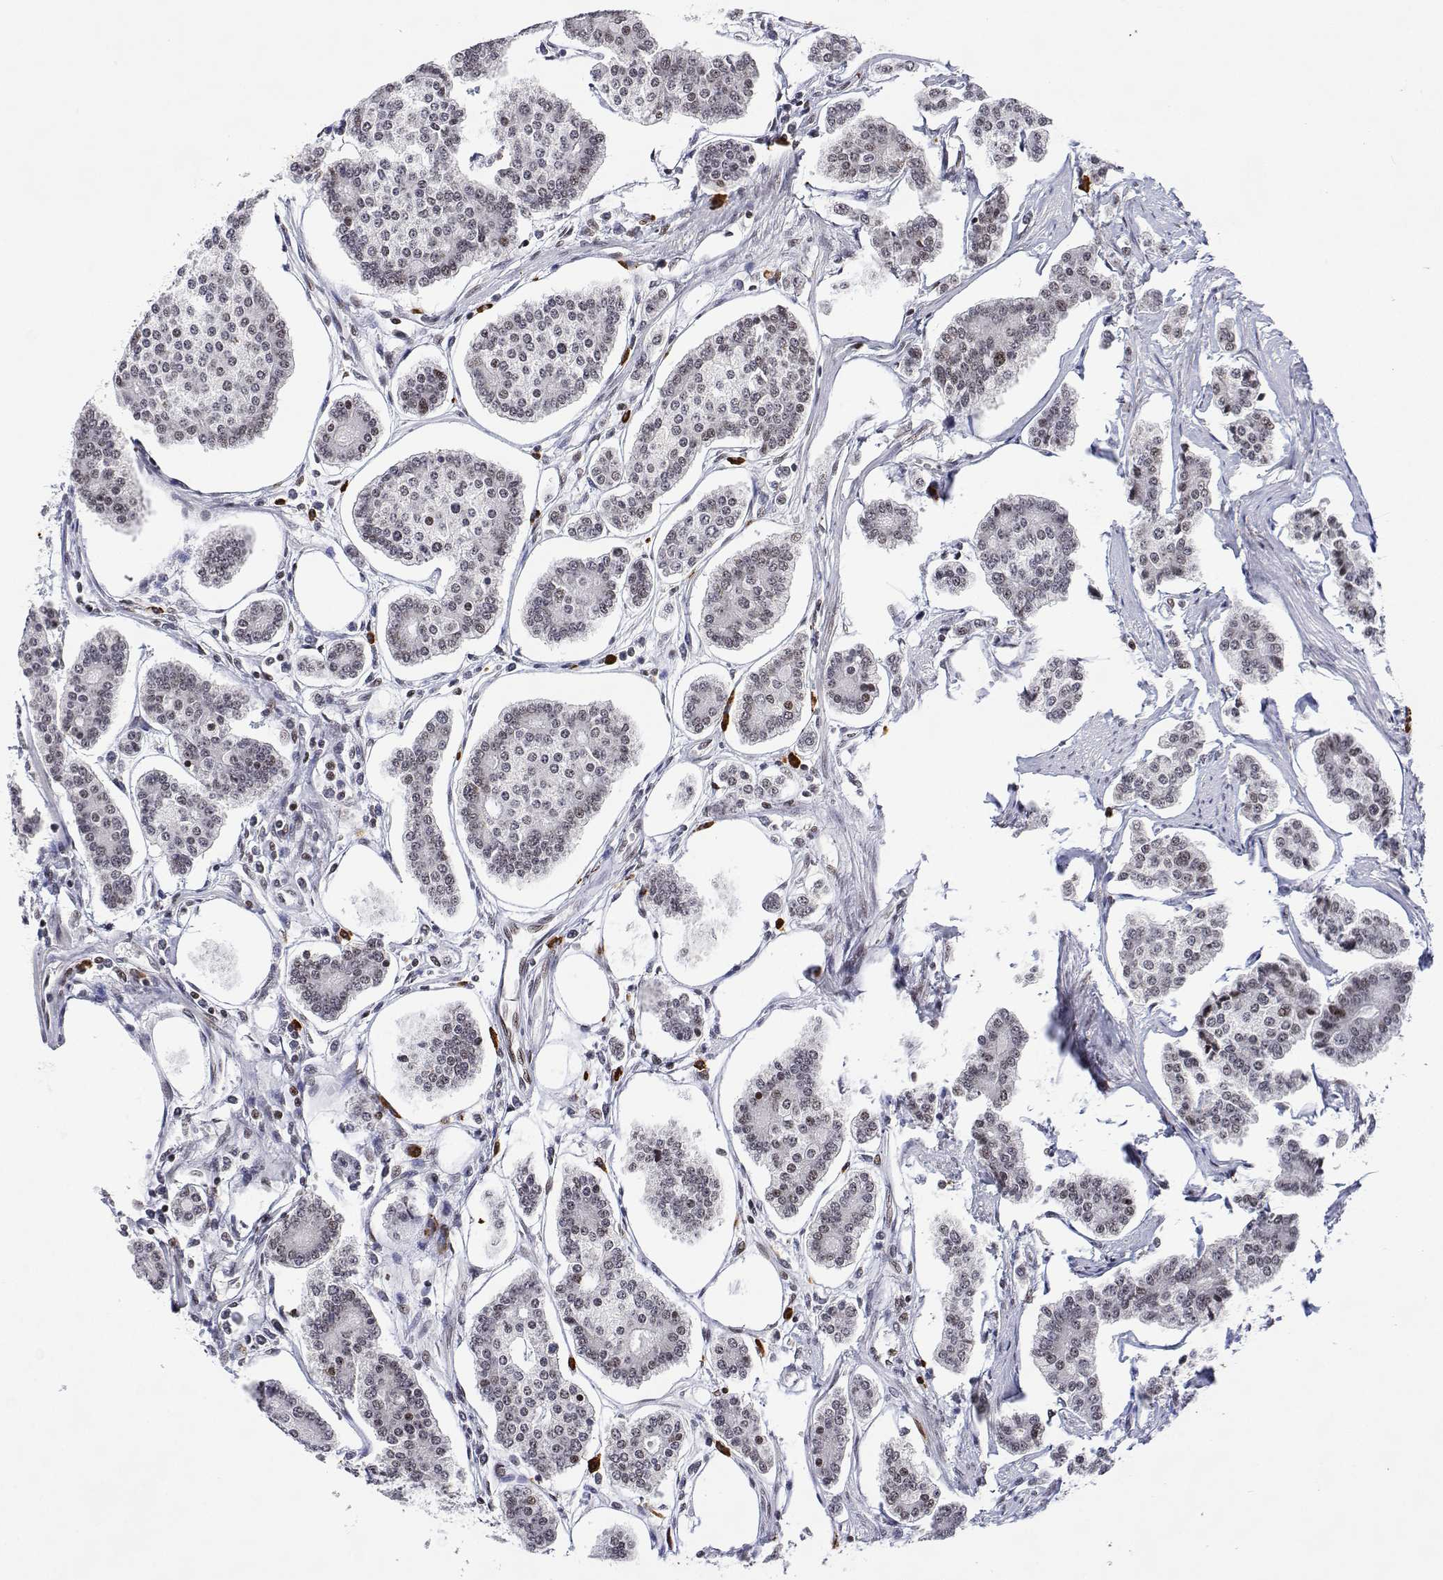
{"staining": {"intensity": "negative", "quantity": "none", "location": "none"}, "tissue": "carcinoid", "cell_type": "Tumor cells", "image_type": "cancer", "snomed": [{"axis": "morphology", "description": "Carcinoid, malignant, NOS"}, {"axis": "topography", "description": "Small intestine"}], "caption": "Carcinoid (malignant) was stained to show a protein in brown. There is no significant staining in tumor cells.", "gene": "XPC", "patient": {"sex": "female", "age": 65}}